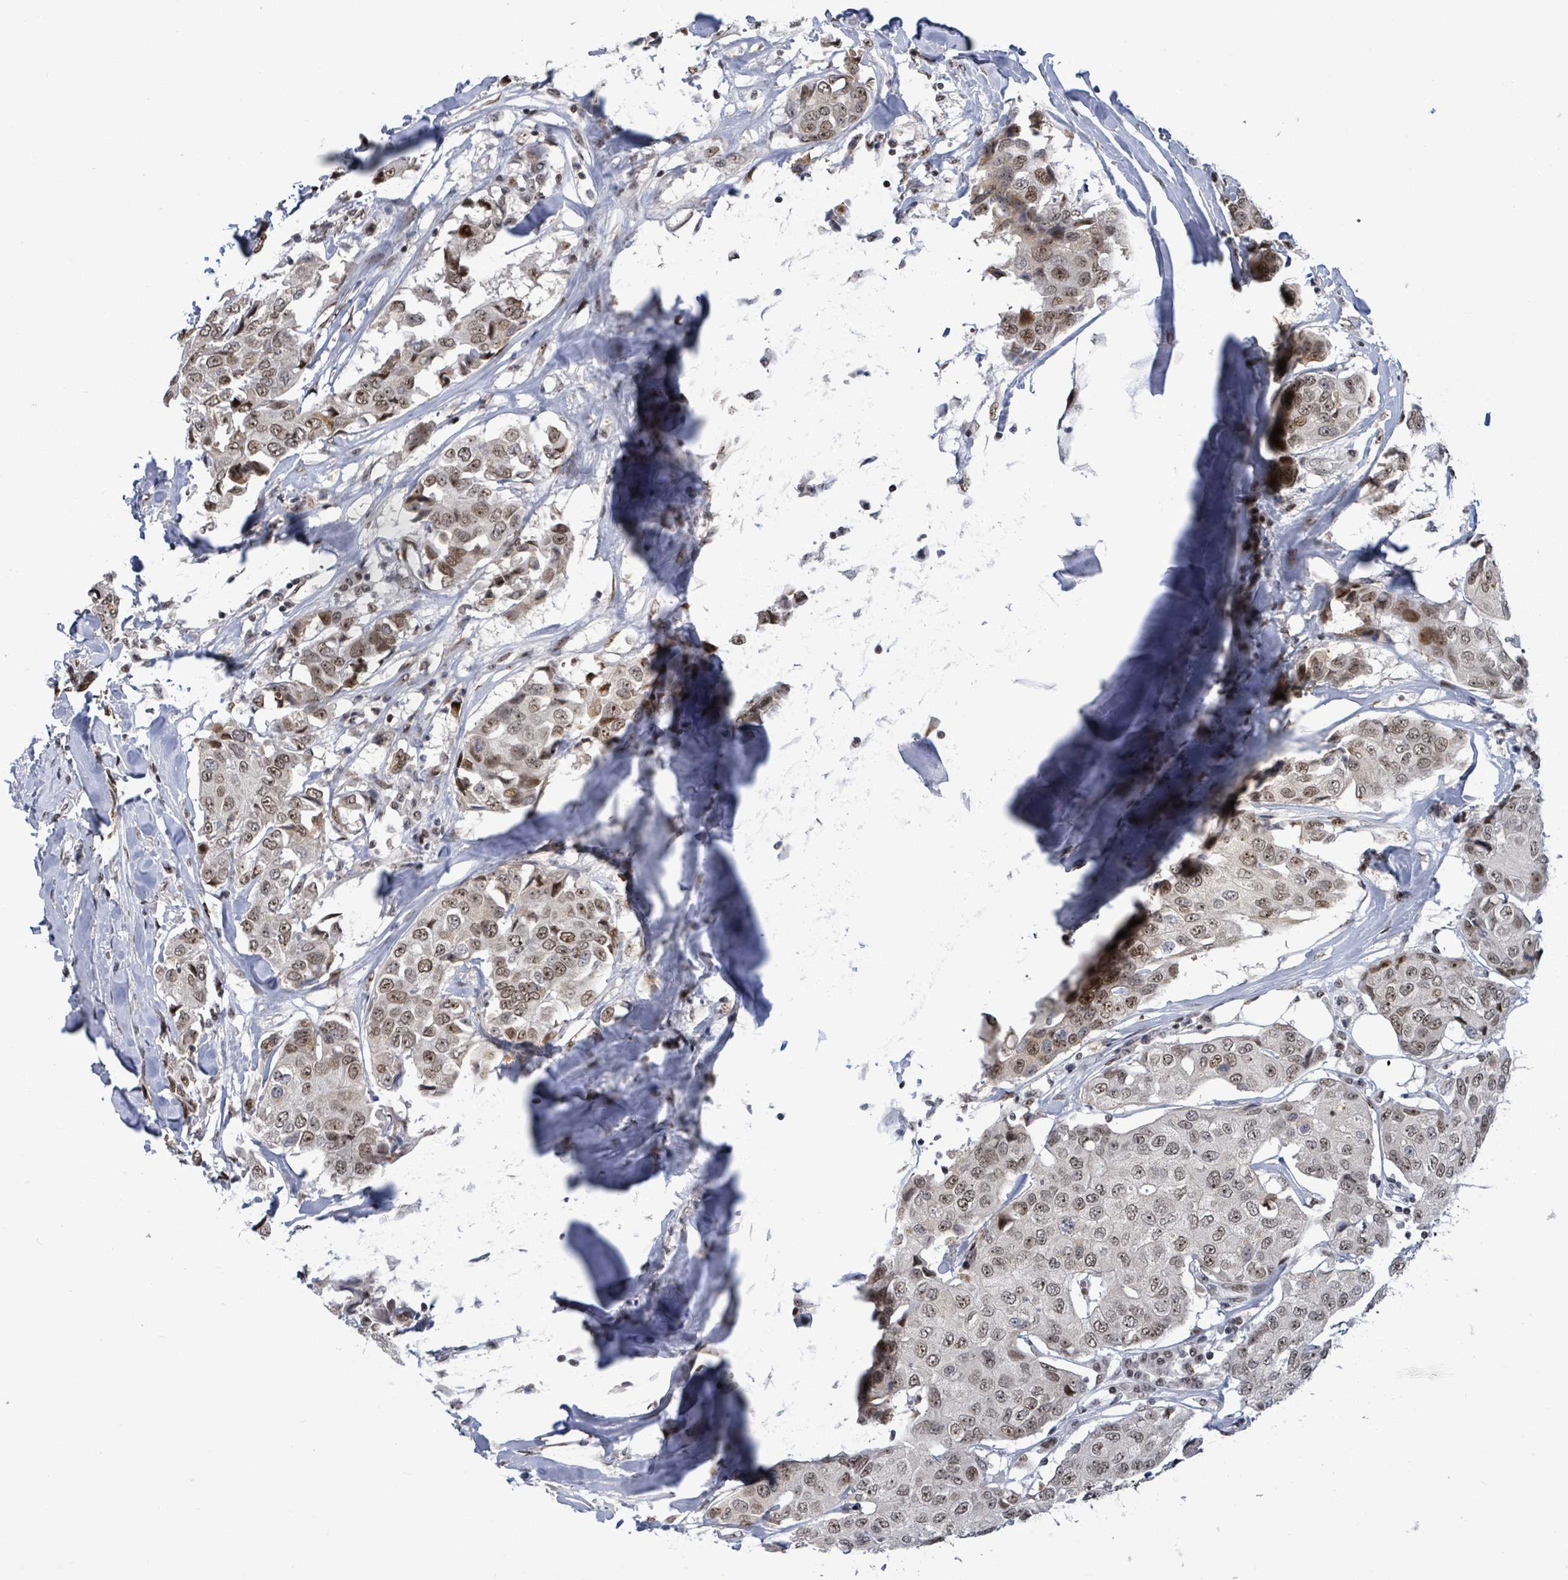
{"staining": {"intensity": "moderate", "quantity": ">75%", "location": "nuclear"}, "tissue": "breast cancer", "cell_type": "Tumor cells", "image_type": "cancer", "snomed": [{"axis": "morphology", "description": "Duct carcinoma"}, {"axis": "topography", "description": "Breast"}], "caption": "A micrograph of human breast cancer (infiltrating ductal carcinoma) stained for a protein exhibits moderate nuclear brown staining in tumor cells.", "gene": "RRN3", "patient": {"sex": "female", "age": 80}}